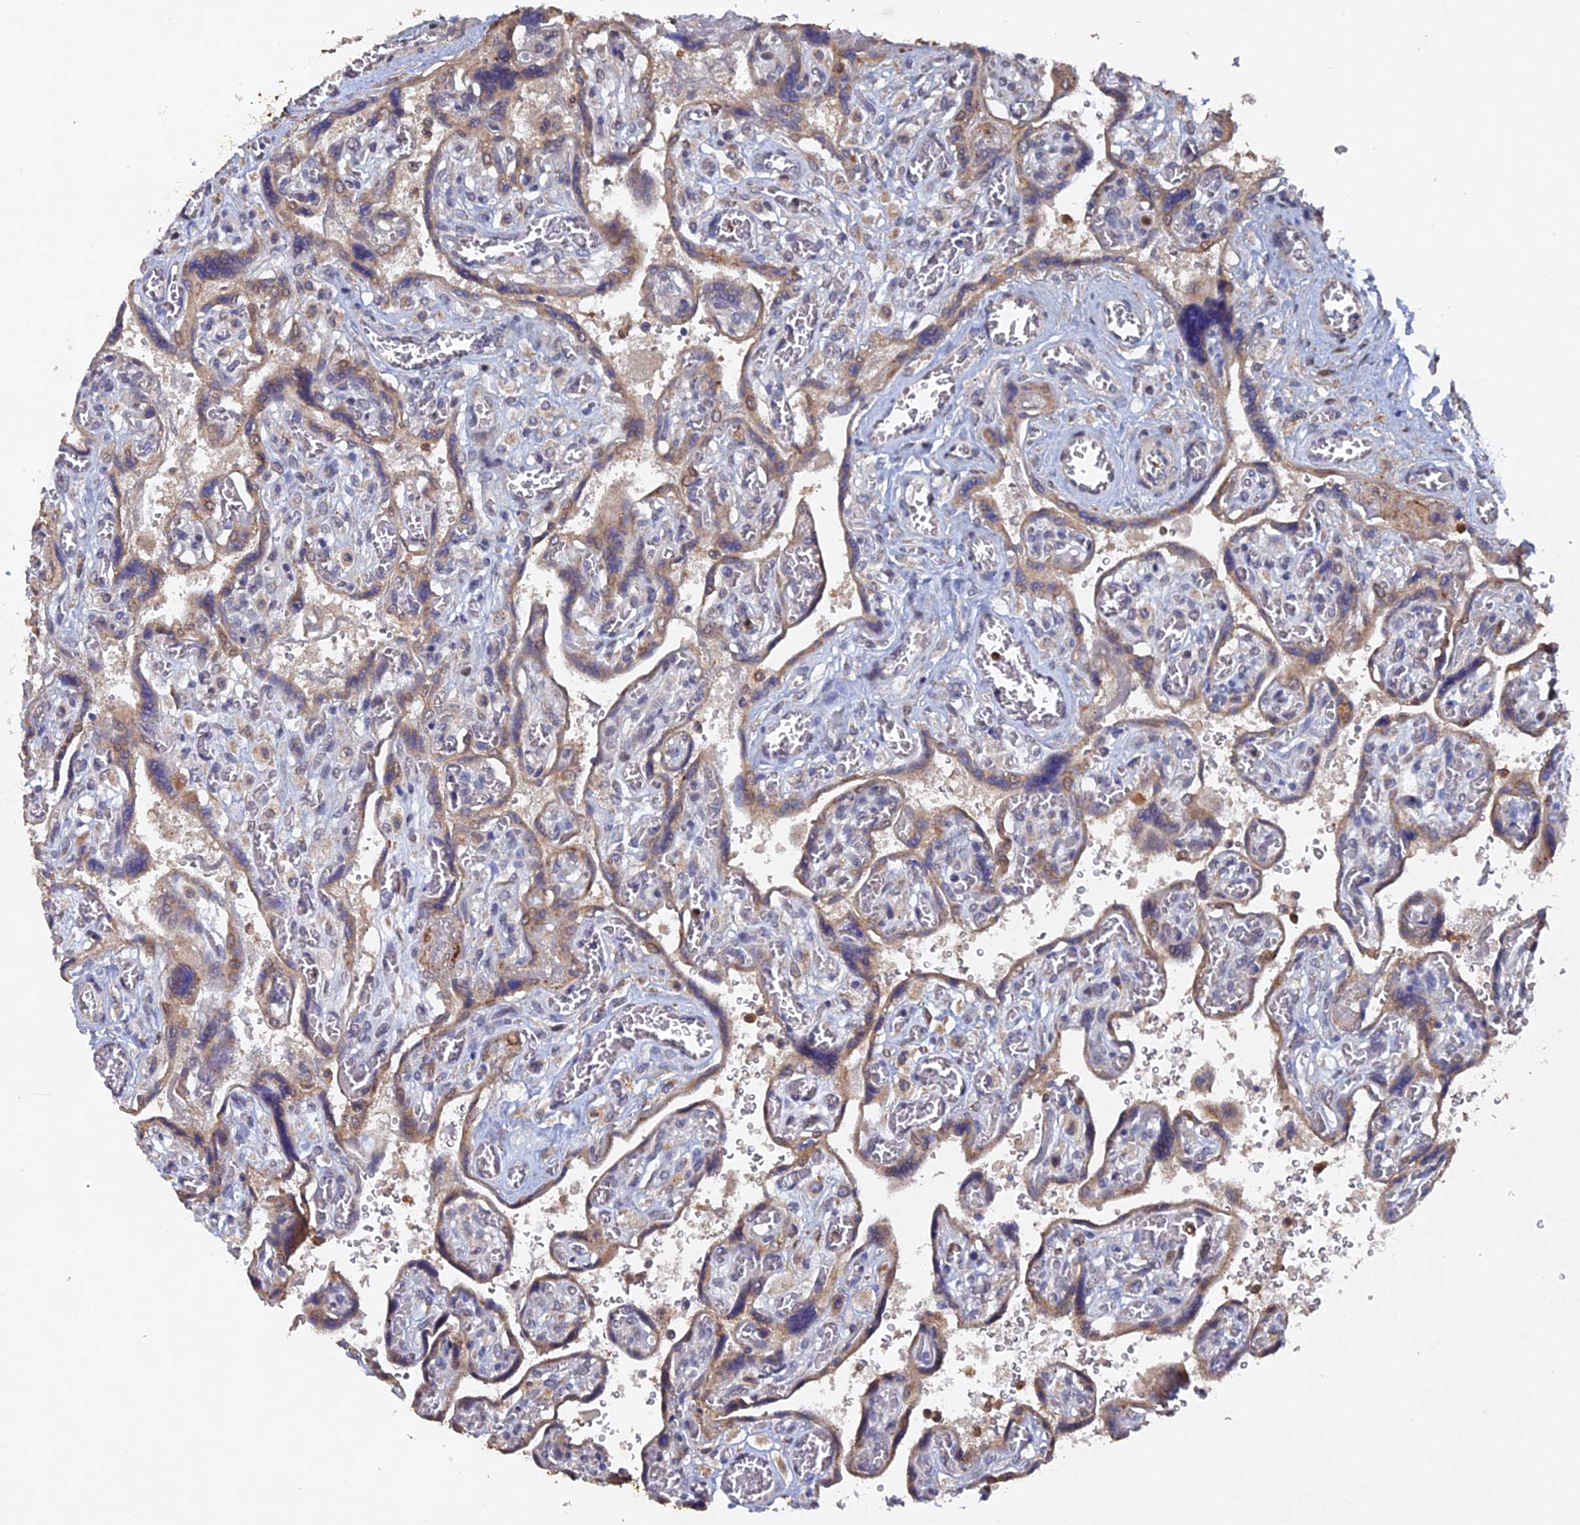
{"staining": {"intensity": "moderate", "quantity": ">75%", "location": "cytoplasmic/membranous"}, "tissue": "placenta", "cell_type": "Trophoblastic cells", "image_type": "normal", "snomed": [{"axis": "morphology", "description": "Normal tissue, NOS"}, {"axis": "topography", "description": "Placenta"}], "caption": "This histopathology image demonstrates IHC staining of unremarkable placenta, with medium moderate cytoplasmic/membranous positivity in approximately >75% of trophoblastic cells.", "gene": "VPS37C", "patient": {"sex": "female", "age": 39}}